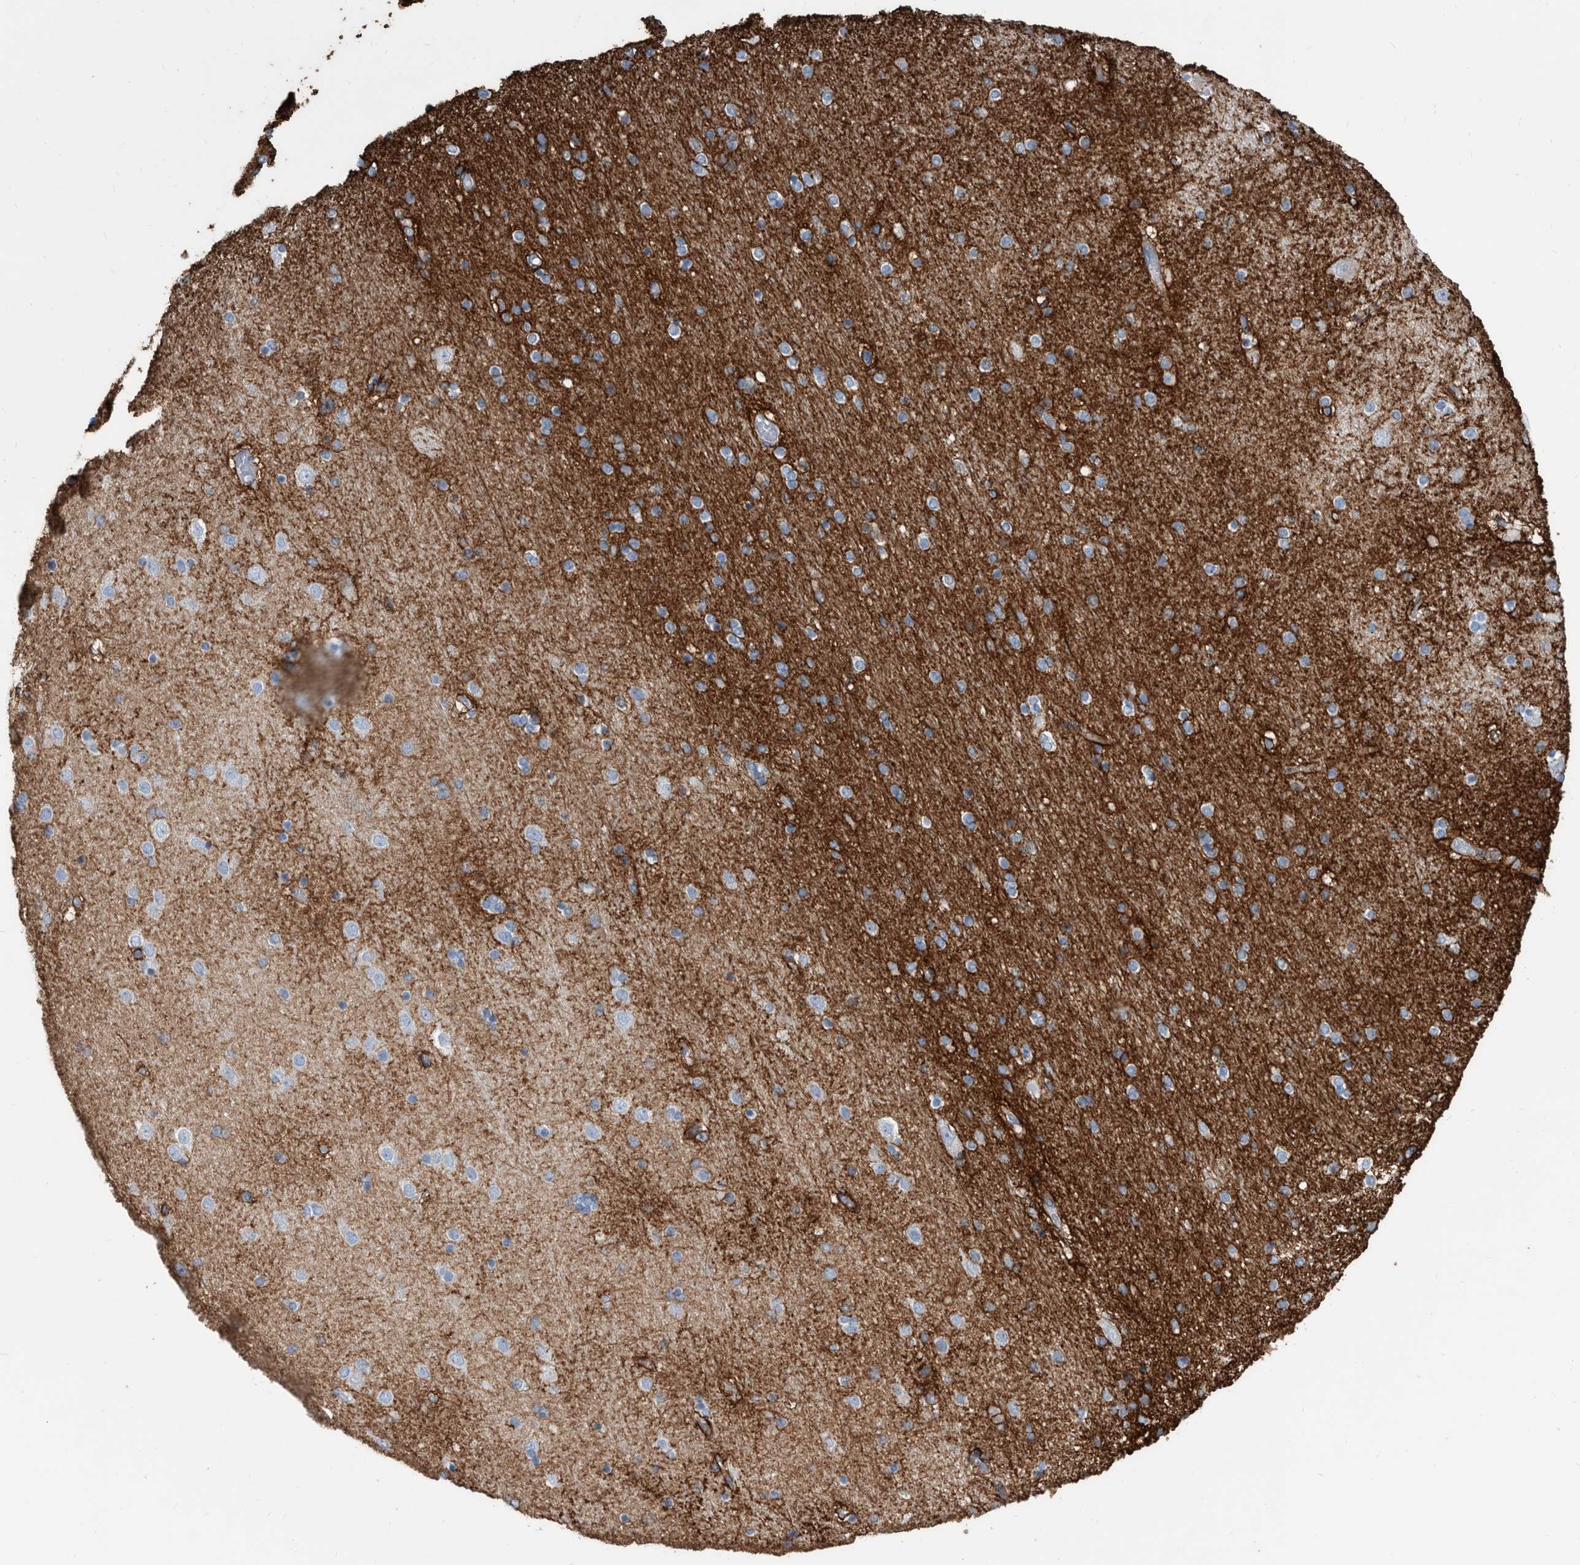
{"staining": {"intensity": "strong", "quantity": "<25%", "location": "cytoplasmic/membranous"}, "tissue": "hippocampus", "cell_type": "Glial cells", "image_type": "normal", "snomed": [{"axis": "morphology", "description": "Normal tissue, NOS"}, {"axis": "topography", "description": "Hippocampus"}], "caption": "Approximately <25% of glial cells in benign human hippocampus reveal strong cytoplasmic/membranous protein staining as visualized by brown immunohistochemical staining.", "gene": "MS4A4A", "patient": {"sex": "female", "age": 54}}